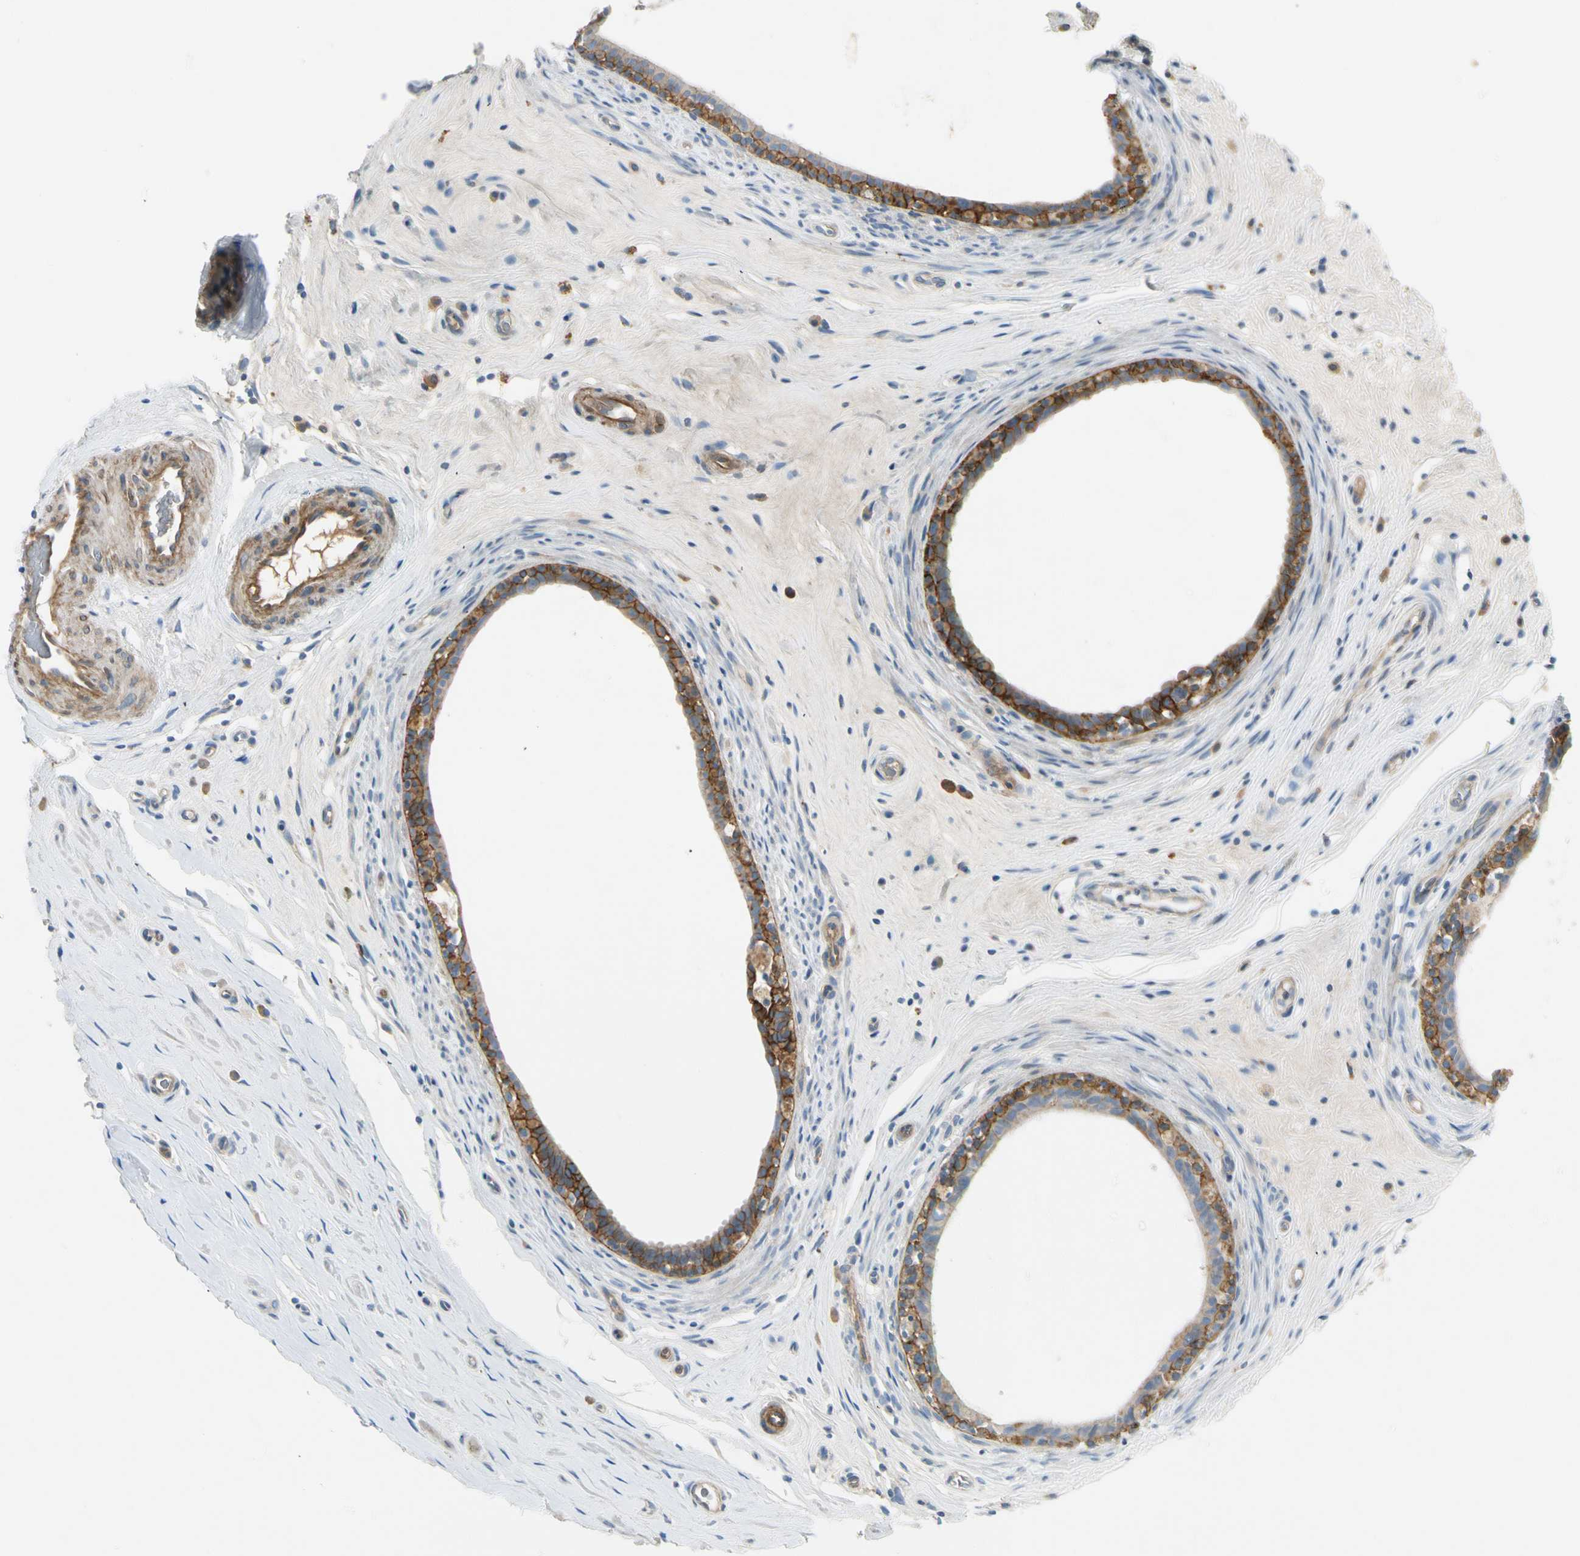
{"staining": {"intensity": "moderate", "quantity": ">75%", "location": "cytoplasmic/membranous"}, "tissue": "epididymis", "cell_type": "Glandular cells", "image_type": "normal", "snomed": [{"axis": "morphology", "description": "Normal tissue, NOS"}, {"axis": "morphology", "description": "Inflammation, NOS"}, {"axis": "topography", "description": "Epididymis"}], "caption": "Immunohistochemical staining of unremarkable human epididymis exhibits medium levels of moderate cytoplasmic/membranous expression in about >75% of glandular cells.", "gene": "ITGA3", "patient": {"sex": "male", "age": 84}}